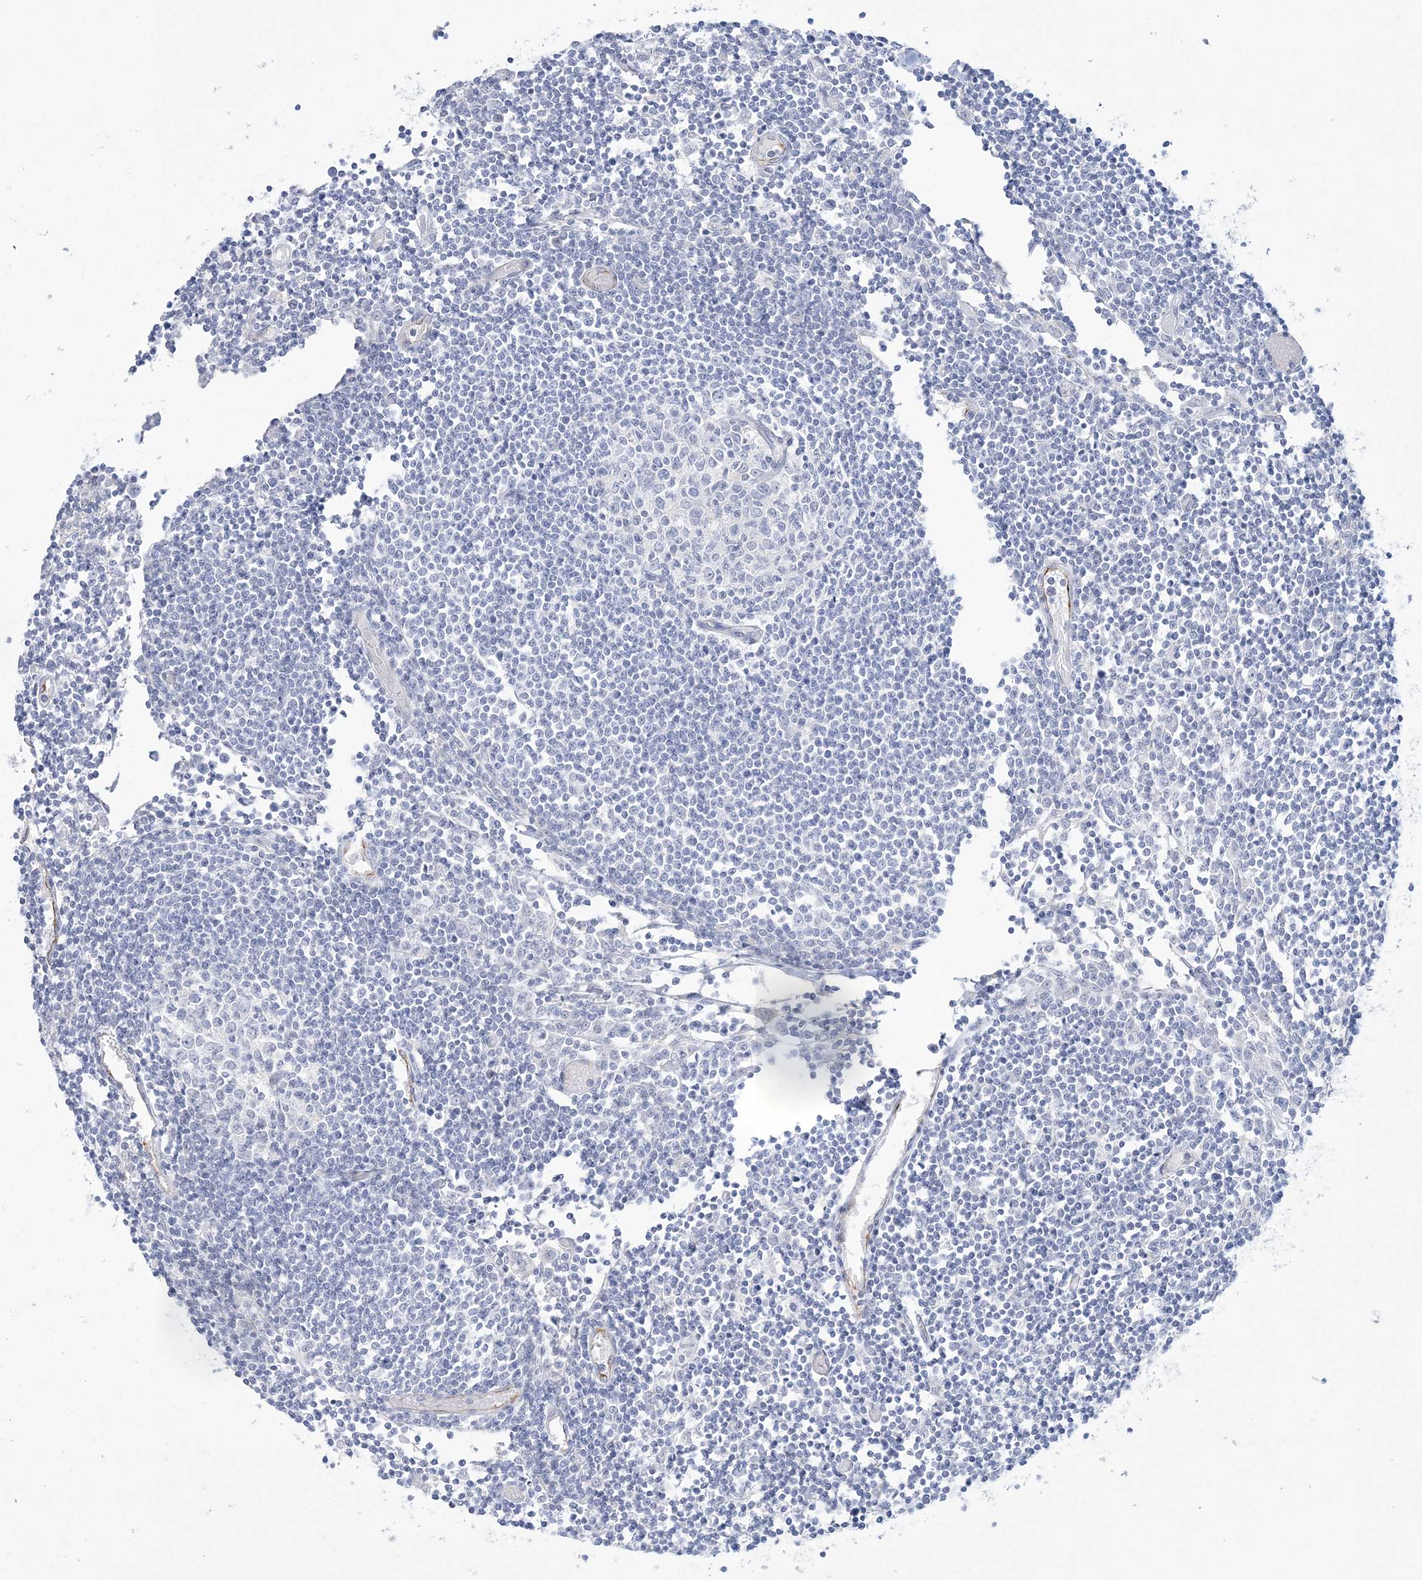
{"staining": {"intensity": "negative", "quantity": "none", "location": "none"}, "tissue": "lymph node", "cell_type": "Germinal center cells", "image_type": "normal", "snomed": [{"axis": "morphology", "description": "Normal tissue, NOS"}, {"axis": "topography", "description": "Lymph node"}], "caption": "Human lymph node stained for a protein using immunohistochemistry (IHC) reveals no positivity in germinal center cells.", "gene": "ENSG00000288637", "patient": {"sex": "female", "age": 11}}